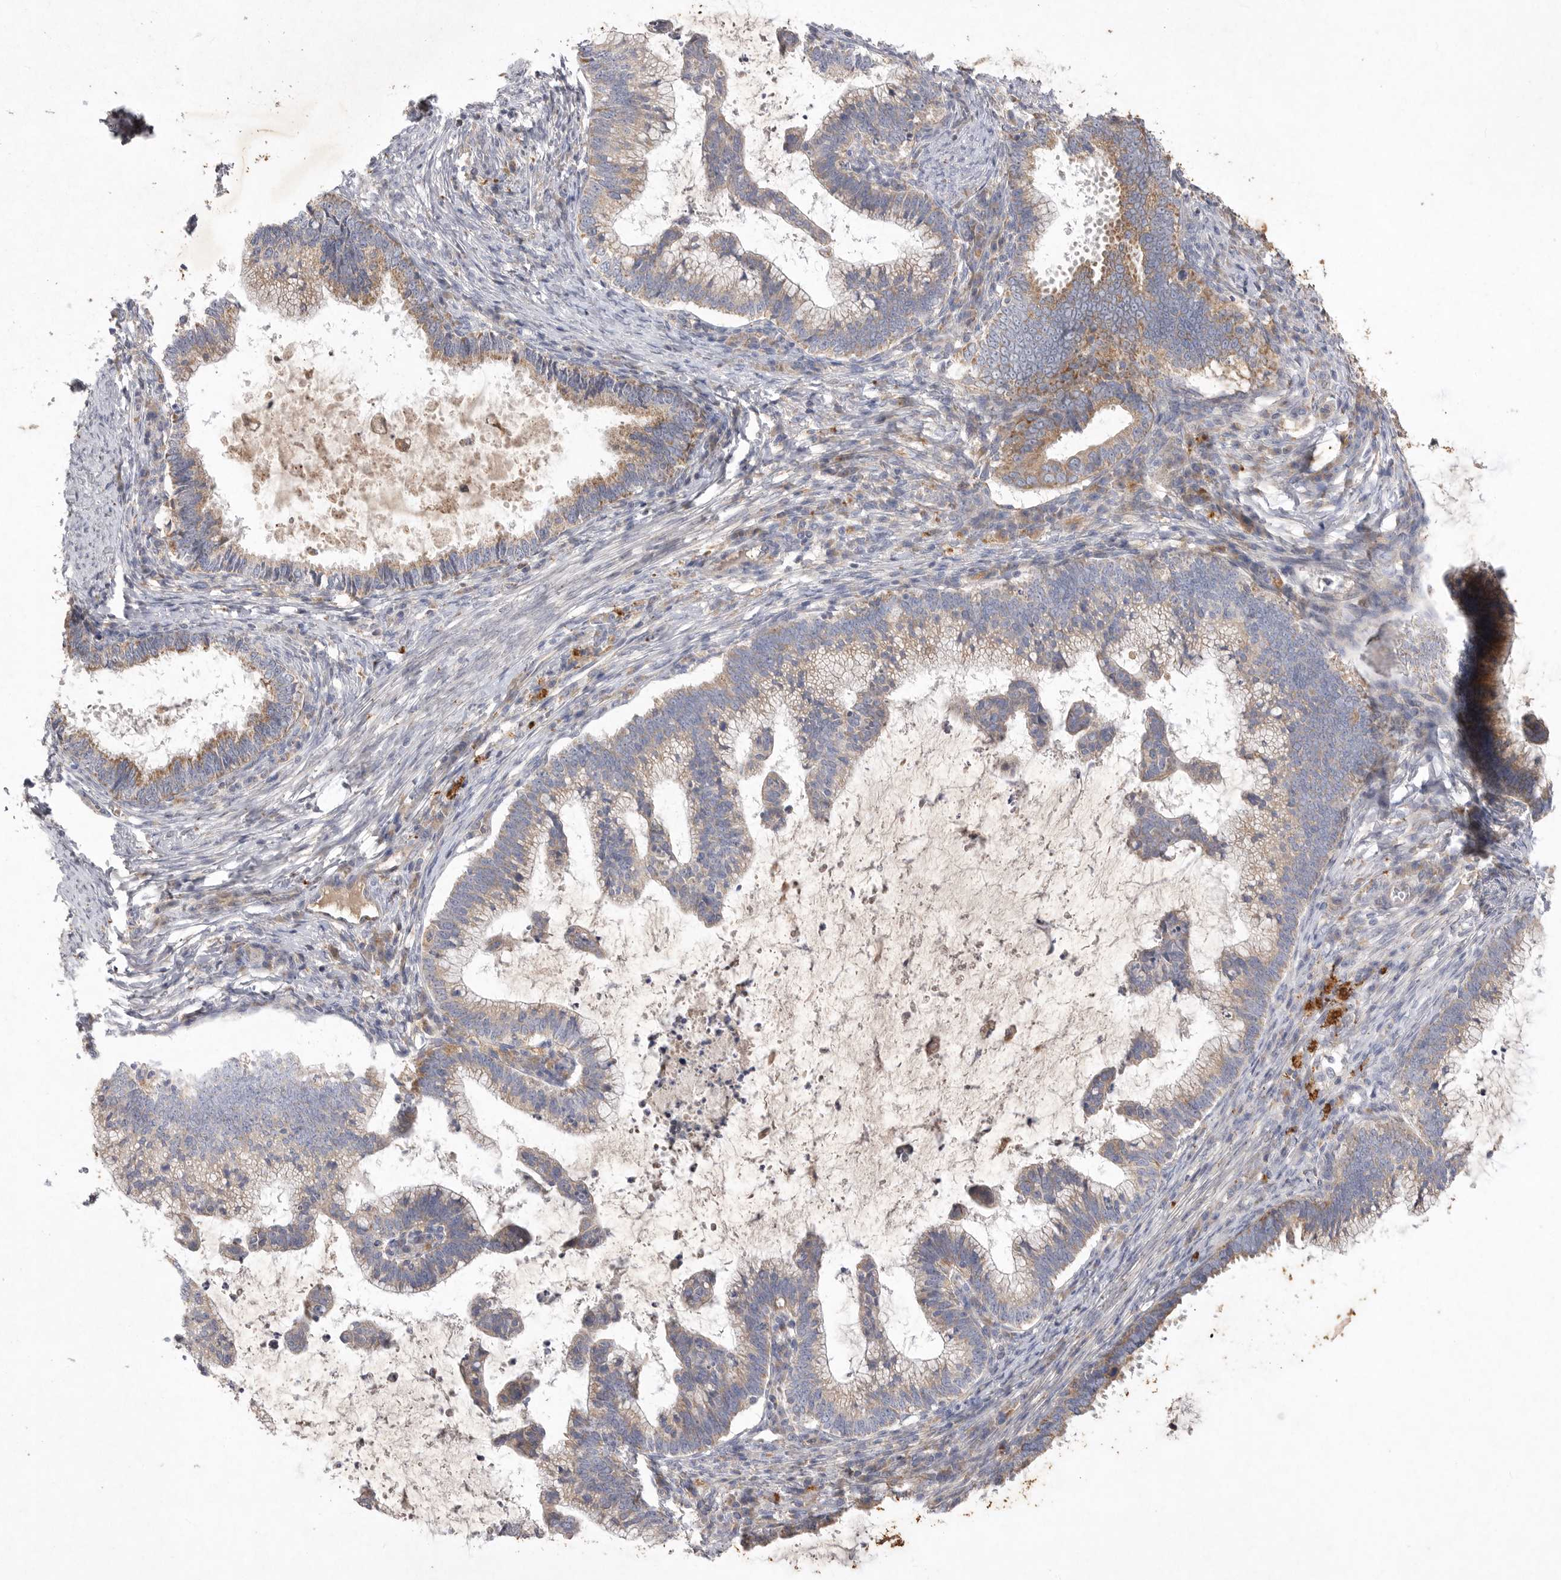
{"staining": {"intensity": "moderate", "quantity": "25%-75%", "location": "cytoplasmic/membranous"}, "tissue": "cervical cancer", "cell_type": "Tumor cells", "image_type": "cancer", "snomed": [{"axis": "morphology", "description": "Adenocarcinoma, NOS"}, {"axis": "topography", "description": "Cervix"}], "caption": "High-magnification brightfield microscopy of cervical cancer stained with DAB (3,3'-diaminobenzidine) (brown) and counterstained with hematoxylin (blue). tumor cells exhibit moderate cytoplasmic/membranous staining is present in approximately25%-75% of cells.", "gene": "MRPL41", "patient": {"sex": "female", "age": 36}}